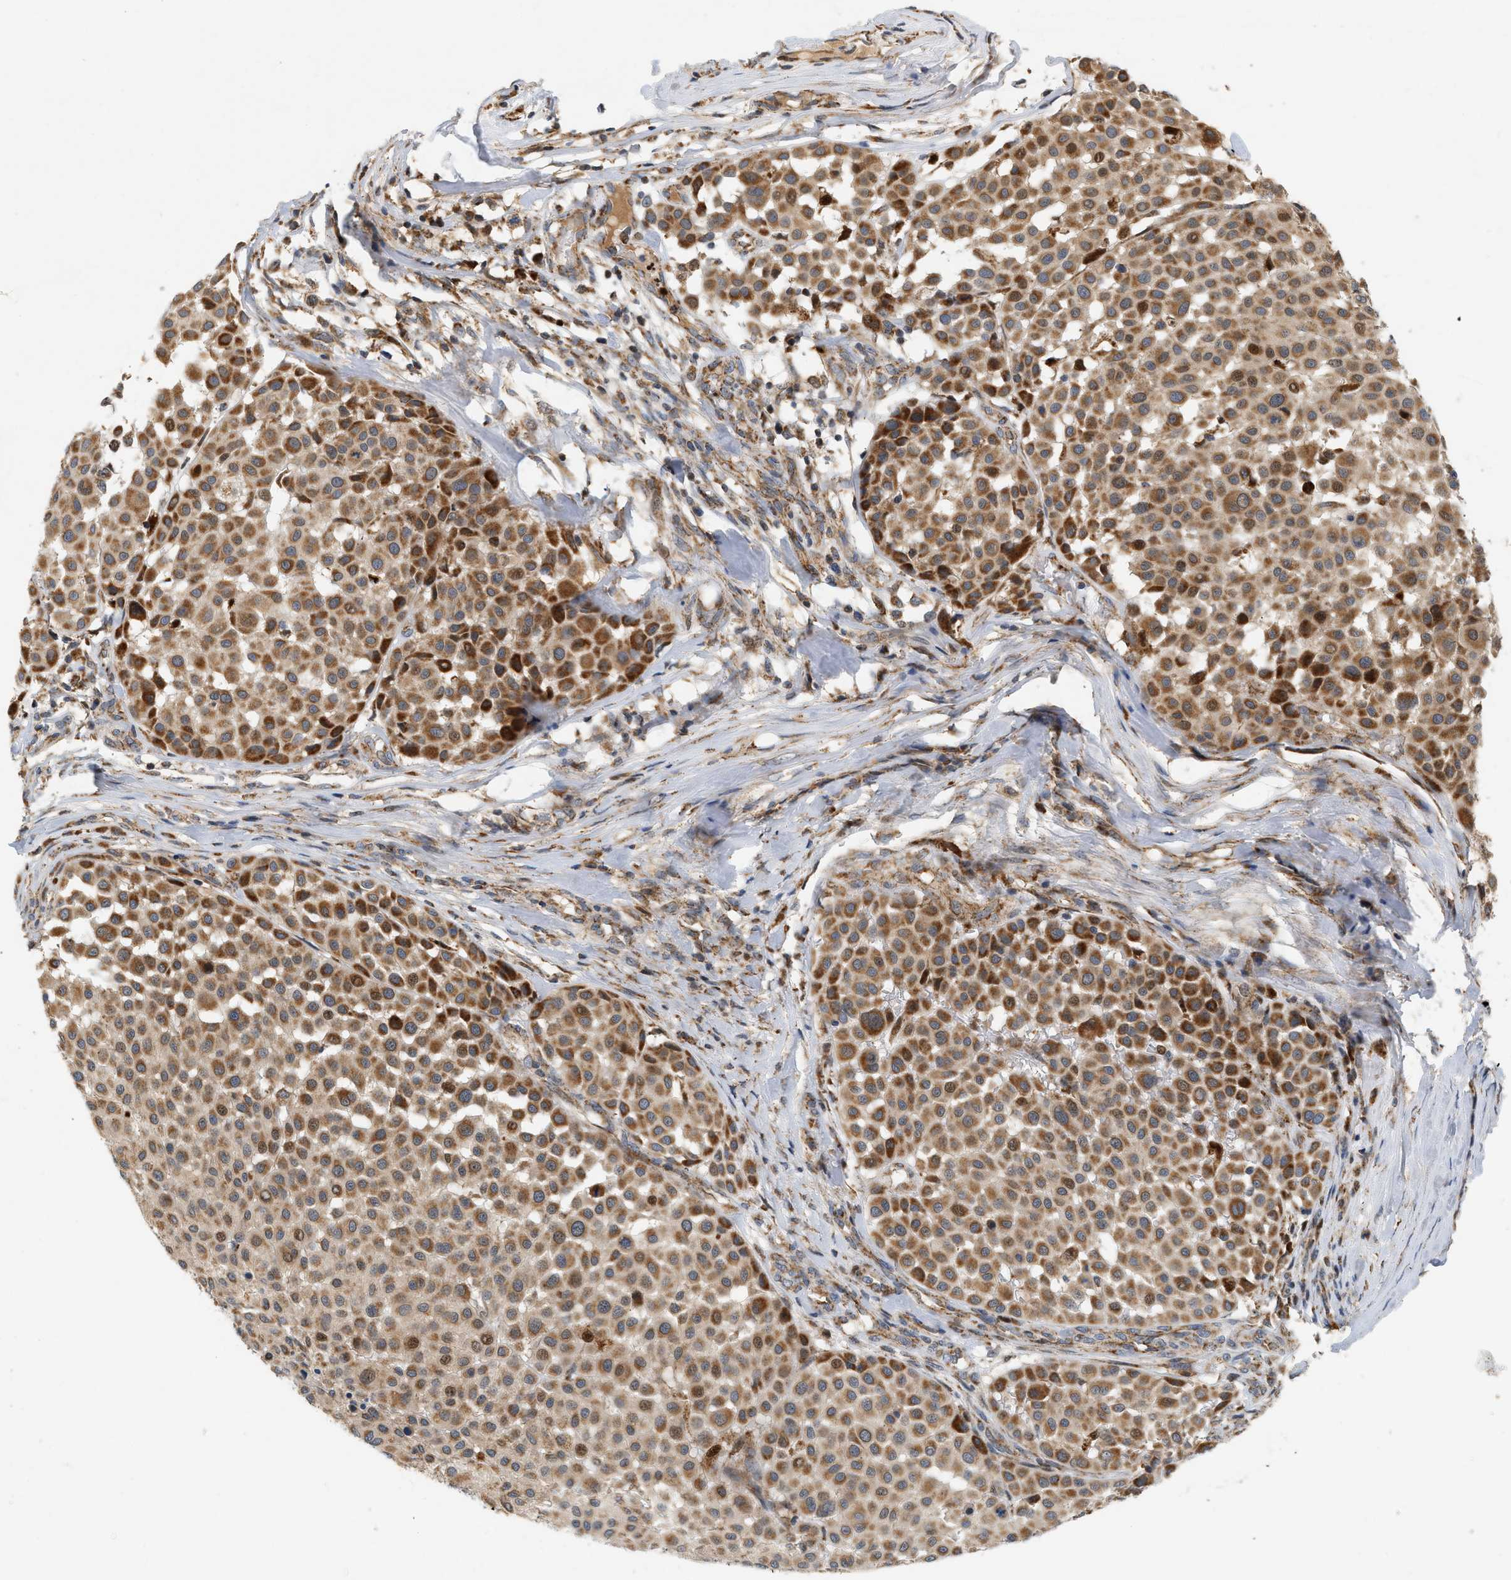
{"staining": {"intensity": "moderate", "quantity": ">75%", "location": "cytoplasmic/membranous"}, "tissue": "melanoma", "cell_type": "Tumor cells", "image_type": "cancer", "snomed": [{"axis": "morphology", "description": "Malignant melanoma, Metastatic site"}, {"axis": "topography", "description": "Soft tissue"}], "caption": "Human malignant melanoma (metastatic site) stained for a protein (brown) demonstrates moderate cytoplasmic/membranous positive expression in approximately >75% of tumor cells.", "gene": "MCU", "patient": {"sex": "male", "age": 41}}